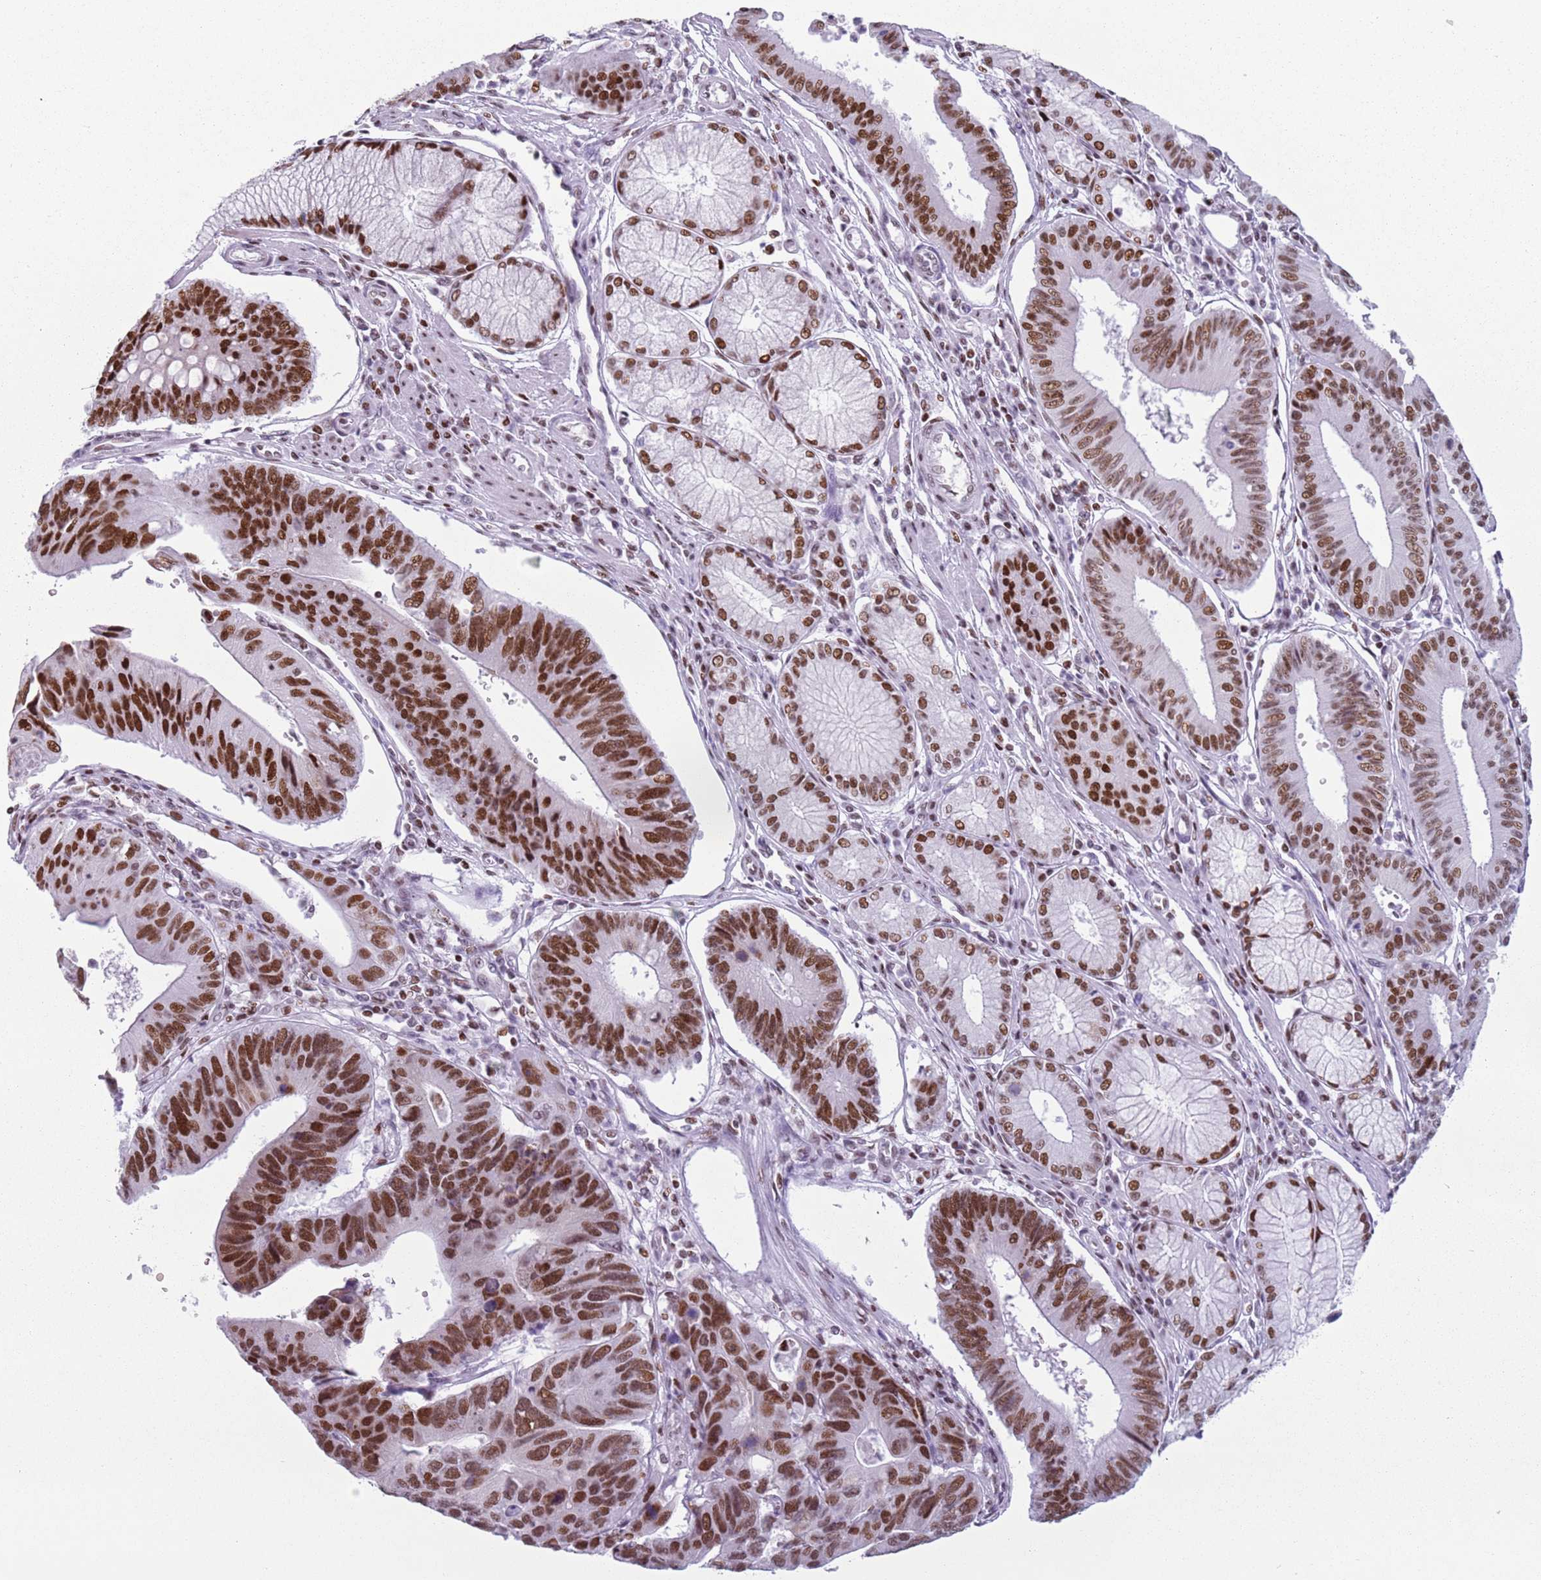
{"staining": {"intensity": "strong", "quantity": ">75%", "location": "nuclear"}, "tissue": "stomach cancer", "cell_type": "Tumor cells", "image_type": "cancer", "snomed": [{"axis": "morphology", "description": "Adenocarcinoma, NOS"}, {"axis": "topography", "description": "Stomach"}], "caption": "A high-resolution histopathology image shows IHC staining of stomach cancer (adenocarcinoma), which displays strong nuclear positivity in approximately >75% of tumor cells. The staining was performed using DAB (3,3'-diaminobenzidine) to visualize the protein expression in brown, while the nuclei were stained in blue with hematoxylin (Magnification: 20x).", "gene": "FAM104B", "patient": {"sex": "male", "age": 59}}